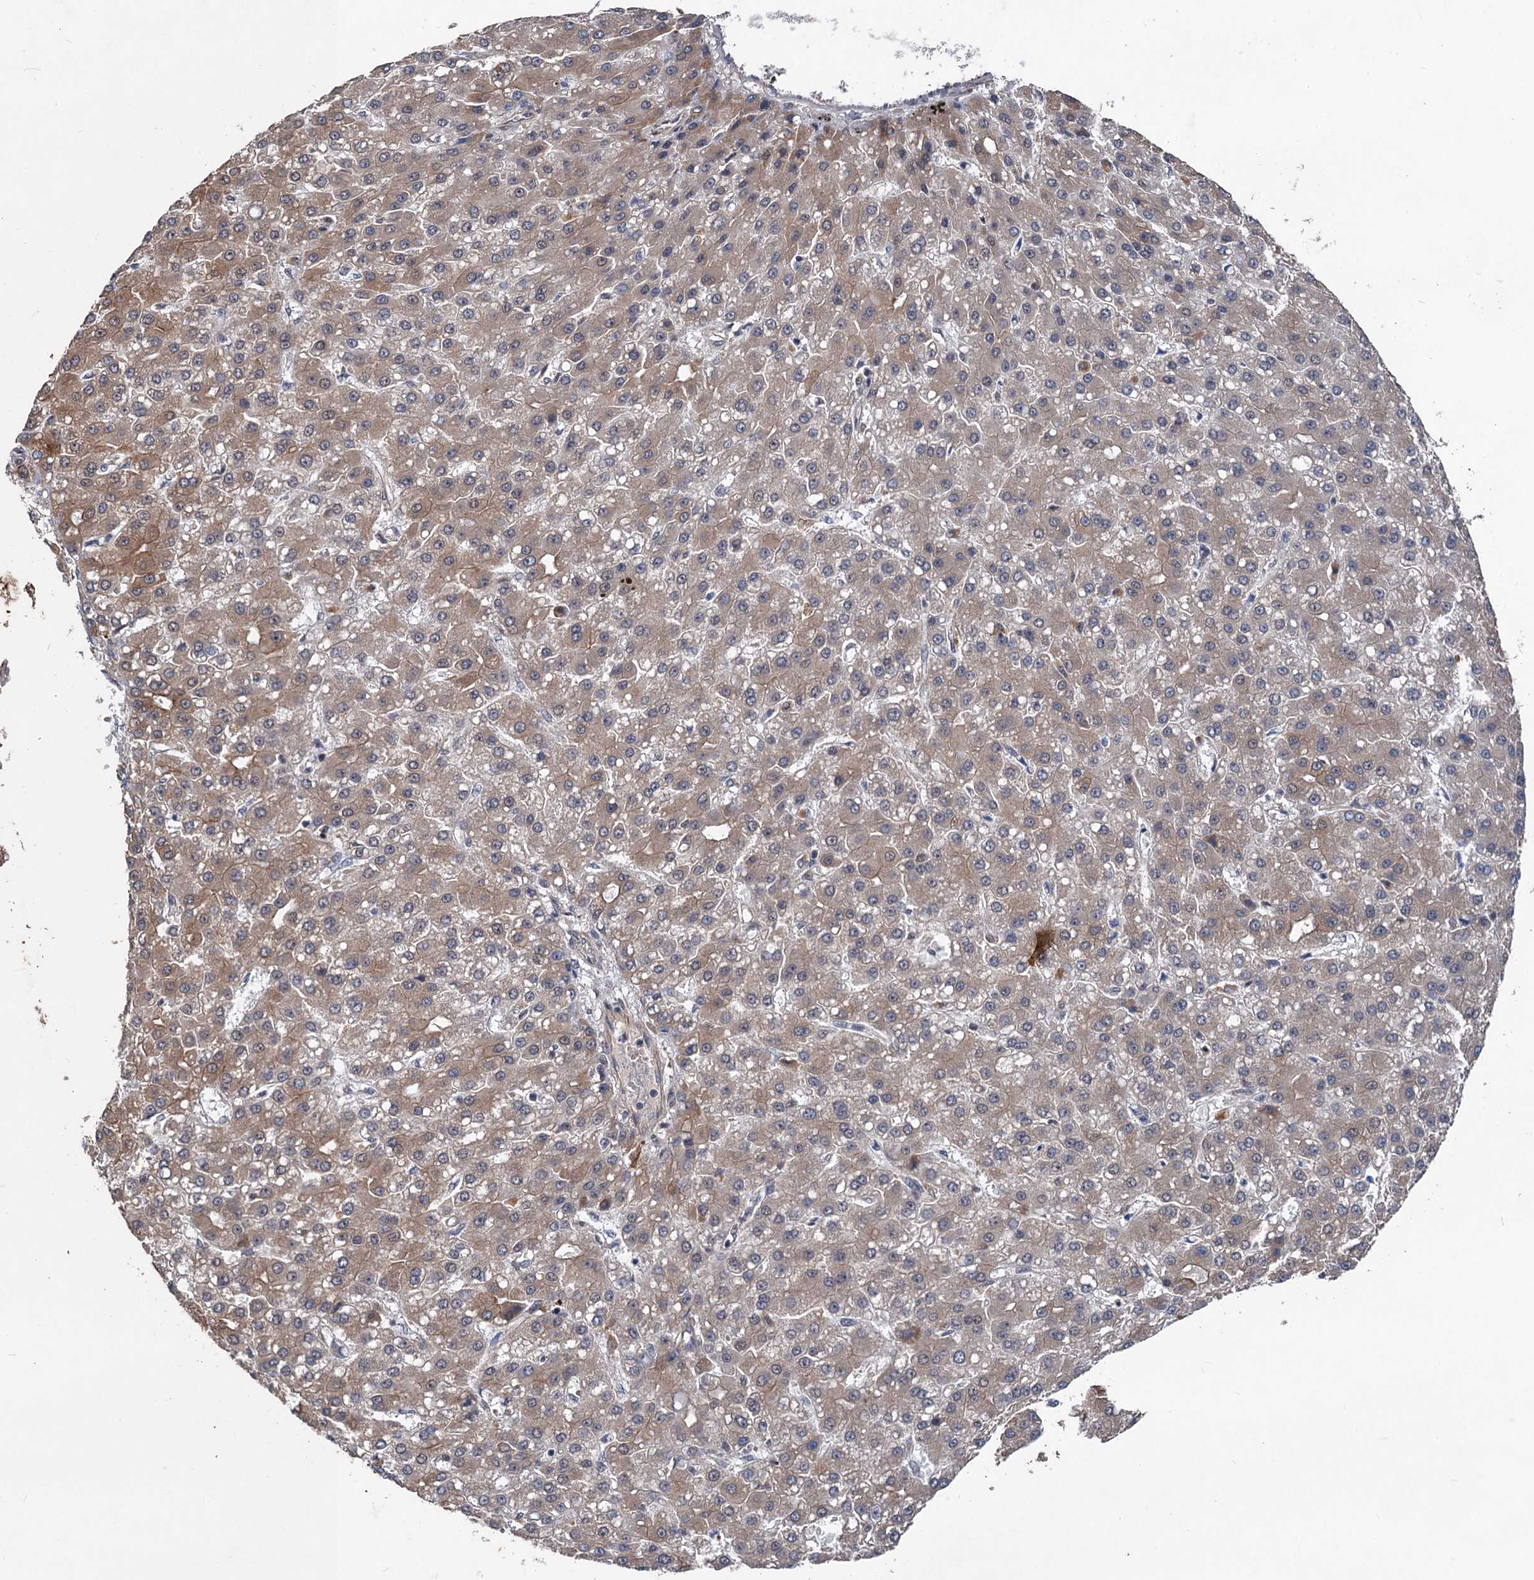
{"staining": {"intensity": "moderate", "quantity": ">75%", "location": "cytoplasmic/membranous"}, "tissue": "liver cancer", "cell_type": "Tumor cells", "image_type": "cancer", "snomed": [{"axis": "morphology", "description": "Carcinoma, Hepatocellular, NOS"}, {"axis": "topography", "description": "Liver"}], "caption": "High-magnification brightfield microscopy of liver cancer (hepatocellular carcinoma) stained with DAB (3,3'-diaminobenzidine) (brown) and counterstained with hematoxylin (blue). tumor cells exhibit moderate cytoplasmic/membranous expression is present in about>75% of cells.", "gene": "TTC31", "patient": {"sex": "male", "age": 67}}